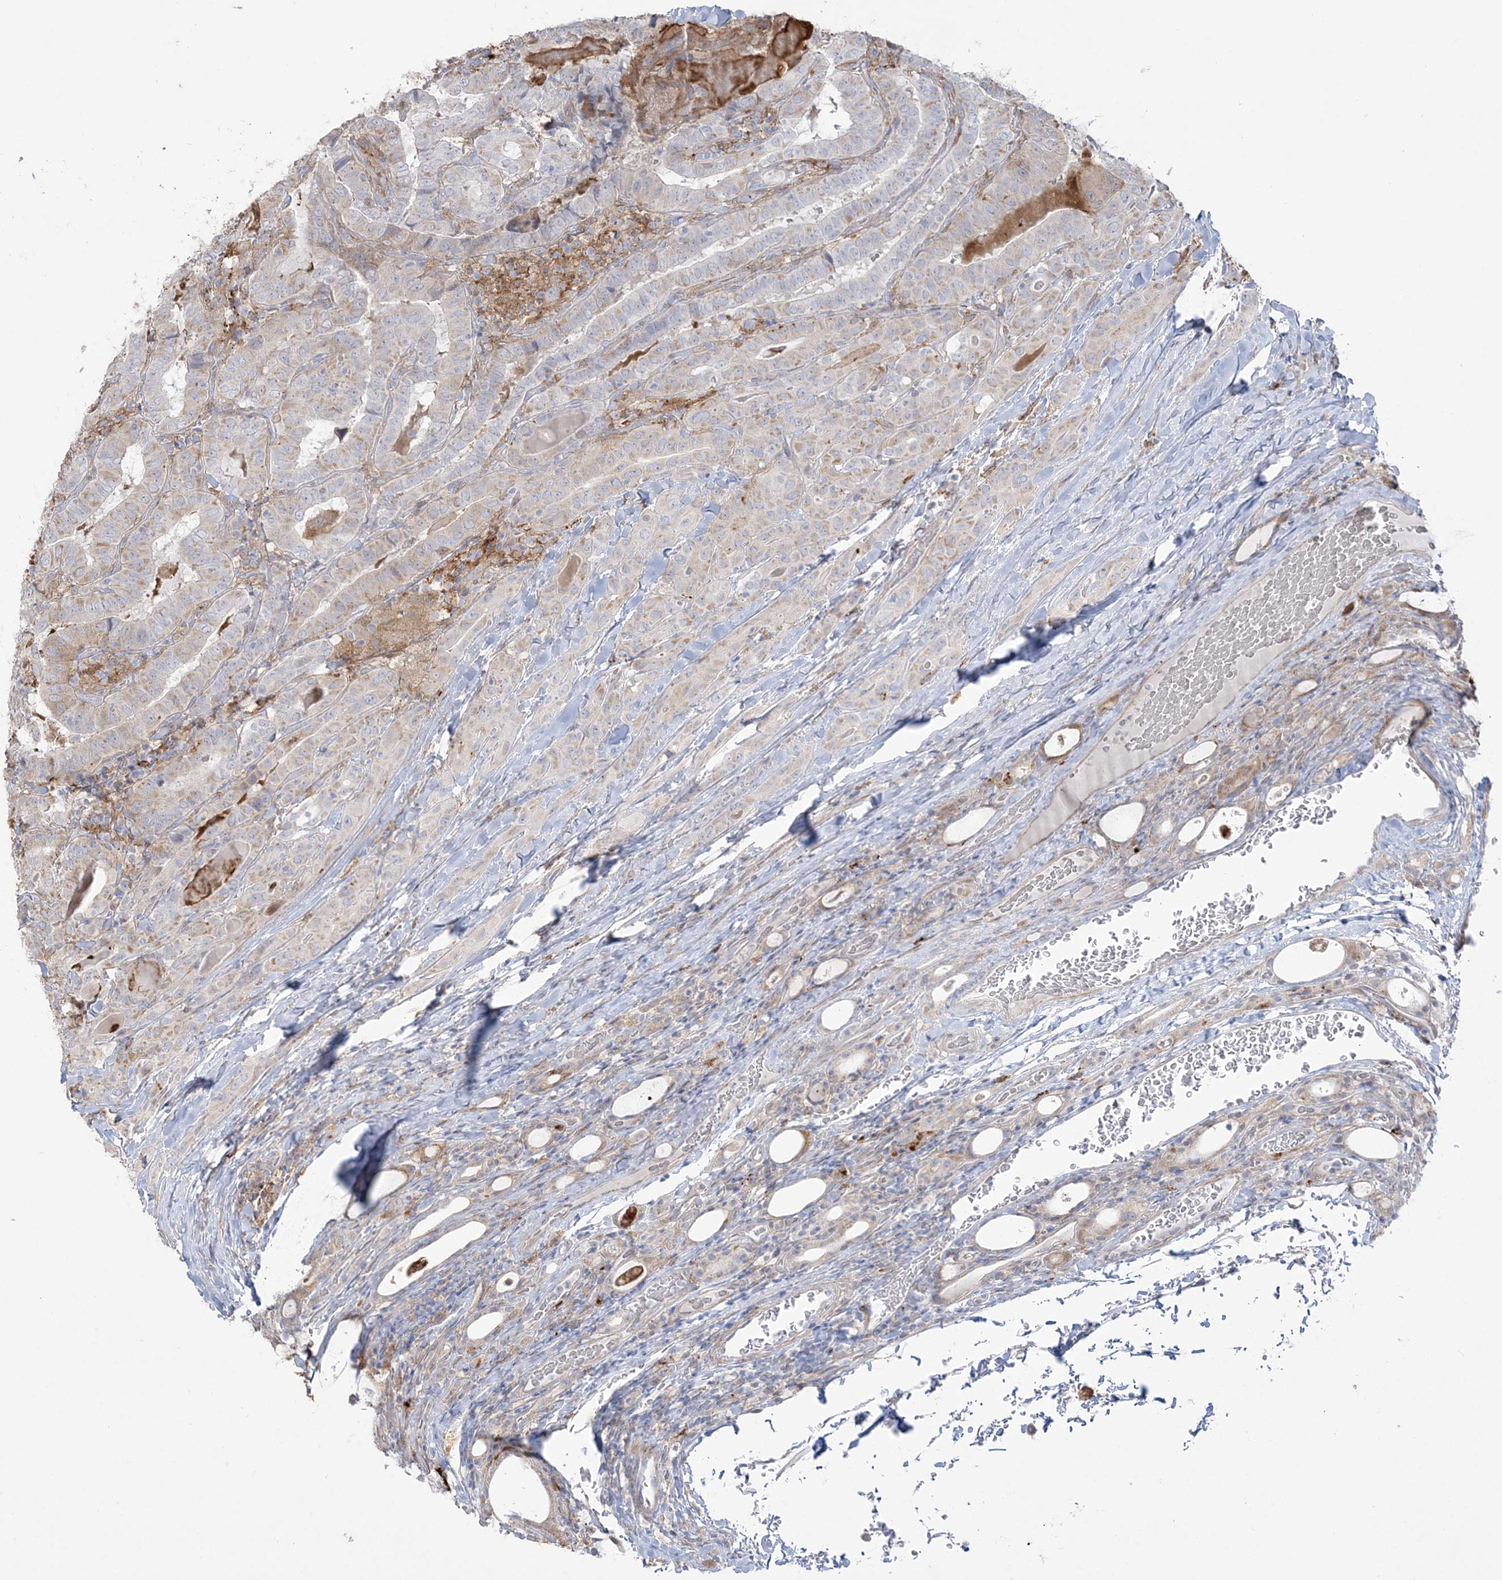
{"staining": {"intensity": "weak", "quantity": "<25%", "location": "cytoplasmic/membranous"}, "tissue": "thyroid cancer", "cell_type": "Tumor cells", "image_type": "cancer", "snomed": [{"axis": "morphology", "description": "Papillary adenocarcinoma, NOS"}, {"axis": "topography", "description": "Thyroid gland"}], "caption": "Tumor cells show no significant protein expression in papillary adenocarcinoma (thyroid).", "gene": "HAAO", "patient": {"sex": "female", "age": 72}}